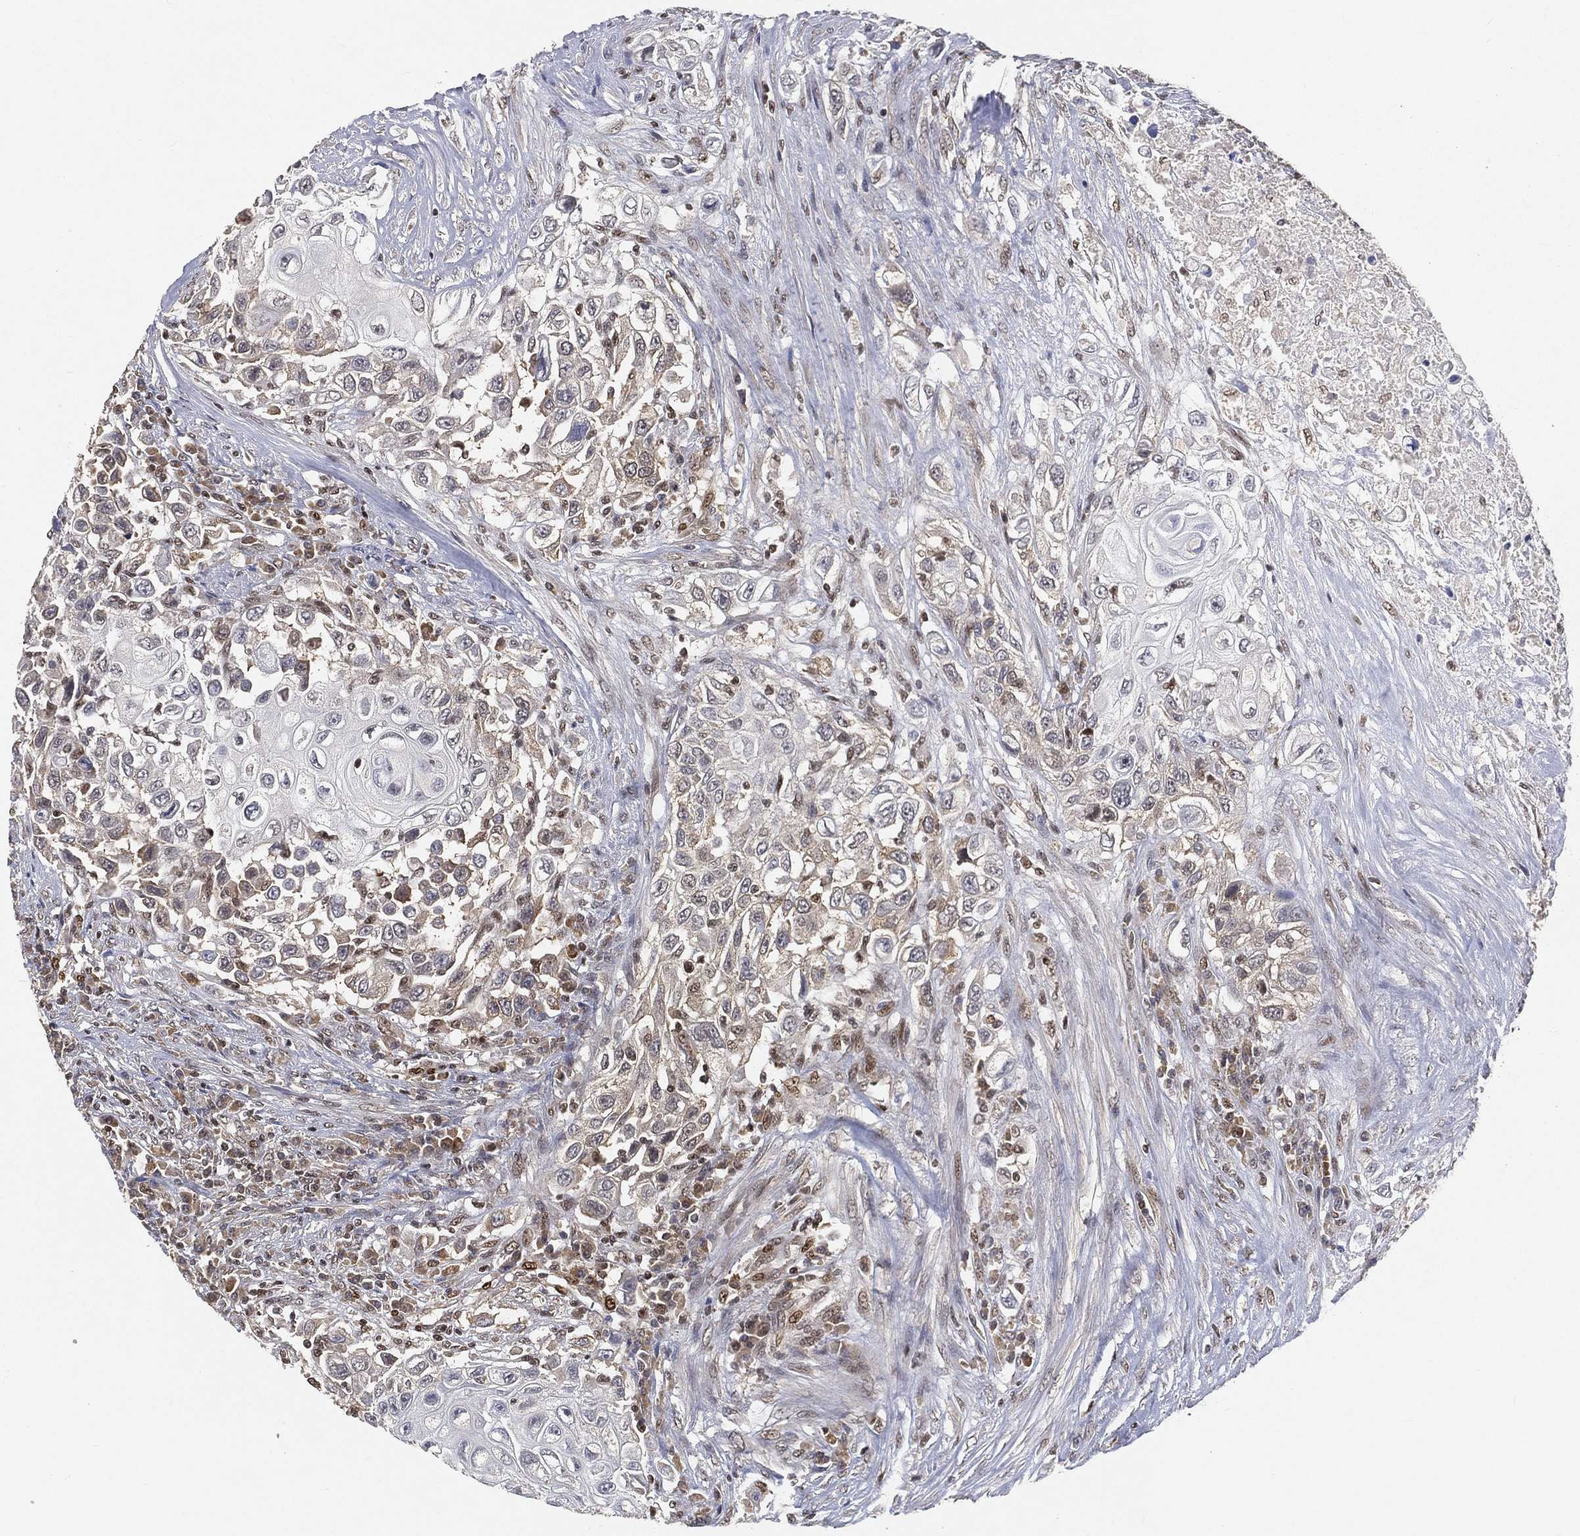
{"staining": {"intensity": "weak", "quantity": "<25%", "location": "cytoplasmic/membranous"}, "tissue": "urothelial cancer", "cell_type": "Tumor cells", "image_type": "cancer", "snomed": [{"axis": "morphology", "description": "Urothelial carcinoma, High grade"}, {"axis": "topography", "description": "Urinary bladder"}], "caption": "A micrograph of urothelial cancer stained for a protein shows no brown staining in tumor cells.", "gene": "CRTC3", "patient": {"sex": "female", "age": 56}}